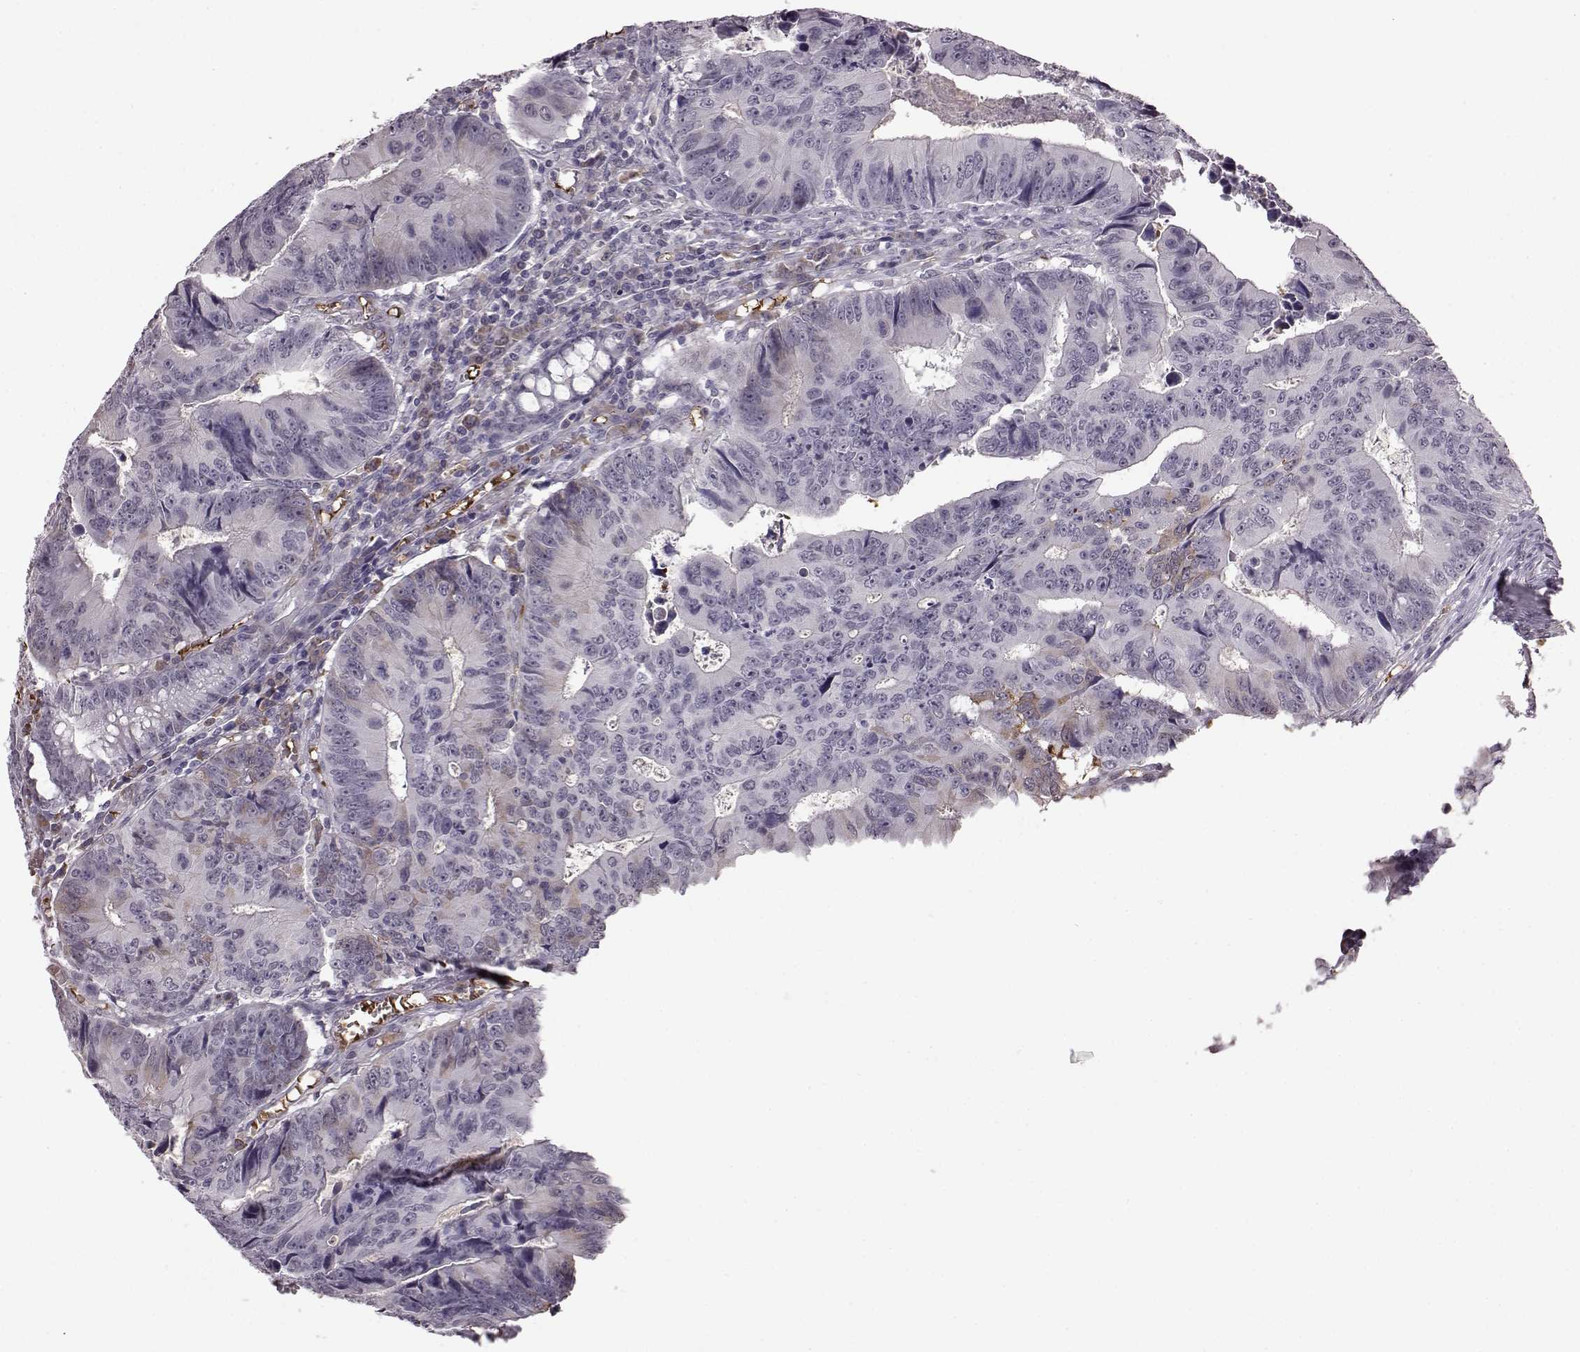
{"staining": {"intensity": "negative", "quantity": "none", "location": "none"}, "tissue": "colorectal cancer", "cell_type": "Tumor cells", "image_type": "cancer", "snomed": [{"axis": "morphology", "description": "Adenocarcinoma, NOS"}, {"axis": "topography", "description": "Colon"}], "caption": "This histopathology image is of adenocarcinoma (colorectal) stained with immunohistochemistry to label a protein in brown with the nuclei are counter-stained blue. There is no staining in tumor cells. (Brightfield microscopy of DAB immunohistochemistry (IHC) at high magnification).", "gene": "PROP1", "patient": {"sex": "female", "age": 87}}